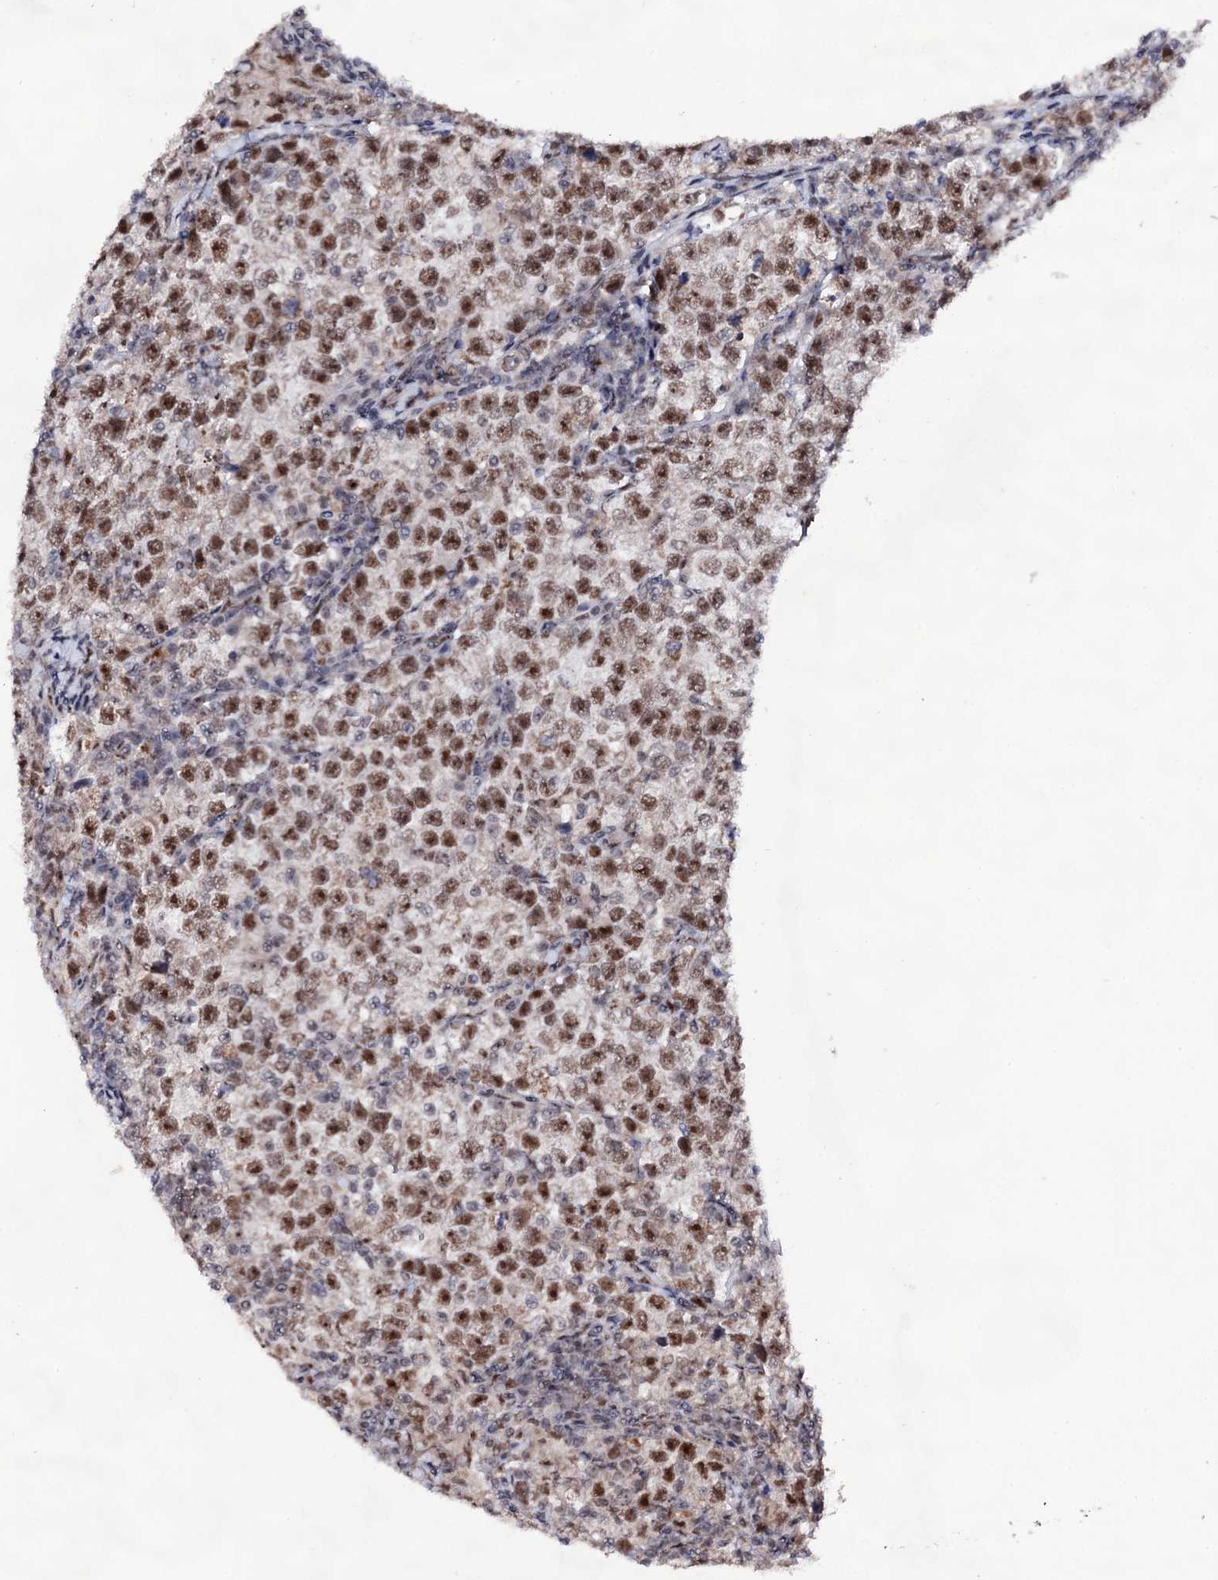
{"staining": {"intensity": "moderate", "quantity": ">75%", "location": "nuclear"}, "tissue": "testis cancer", "cell_type": "Tumor cells", "image_type": "cancer", "snomed": [{"axis": "morphology", "description": "Normal tissue, NOS"}, {"axis": "morphology", "description": "Seminoma, NOS"}, {"axis": "topography", "description": "Testis"}], "caption": "A micrograph showing moderate nuclear staining in approximately >75% of tumor cells in testis cancer (seminoma), as visualized by brown immunohistochemical staining.", "gene": "EXOSC10", "patient": {"sex": "male", "age": 43}}